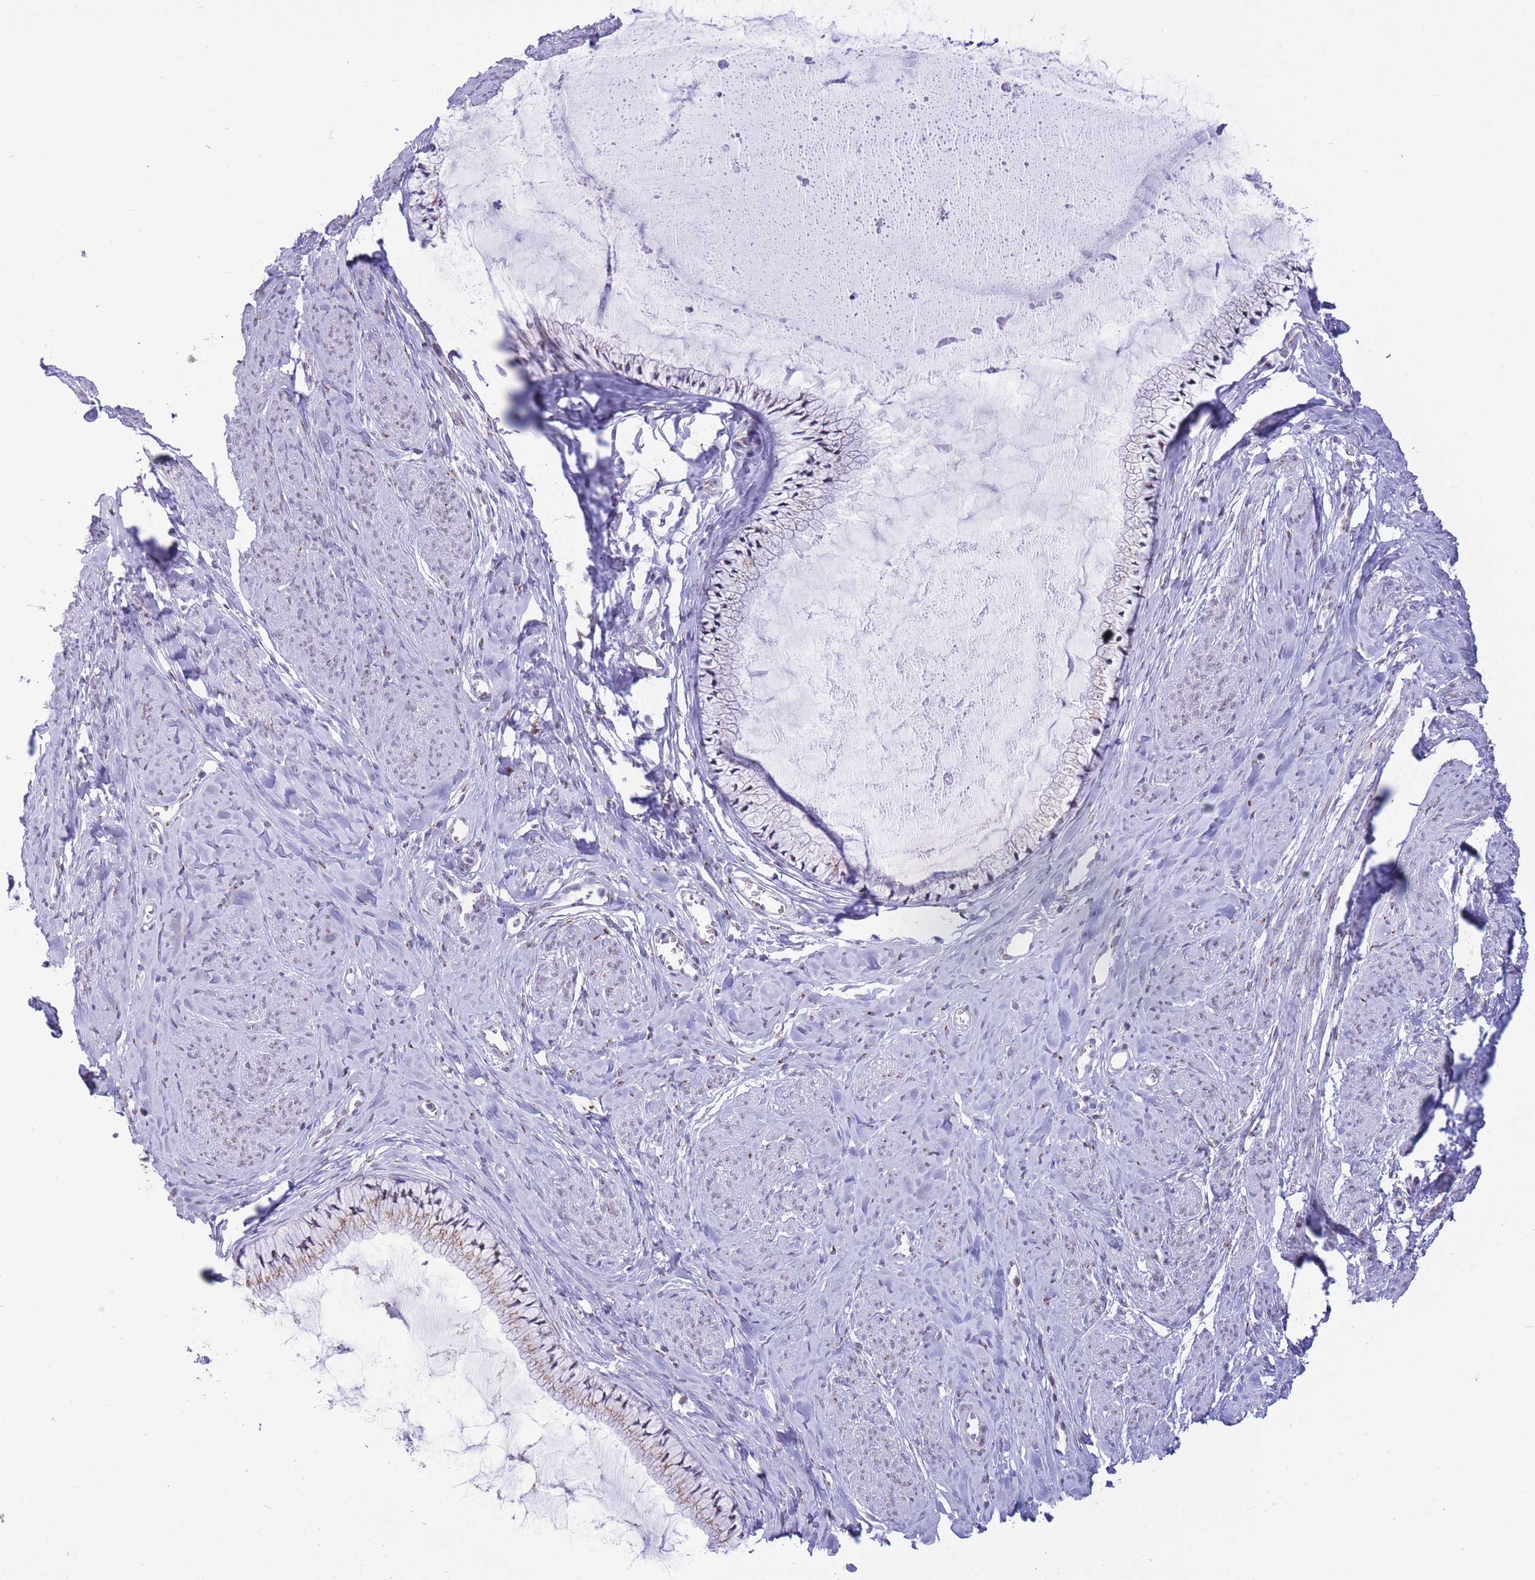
{"staining": {"intensity": "moderate", "quantity": "<25%", "location": "cytoplasmic/membranous,nuclear"}, "tissue": "cervix", "cell_type": "Glandular cells", "image_type": "normal", "snomed": [{"axis": "morphology", "description": "Normal tissue, NOS"}, {"axis": "topography", "description": "Cervix"}], "caption": "A low amount of moderate cytoplasmic/membranous,nuclear staining is identified in about <25% of glandular cells in benign cervix.", "gene": "INO80C", "patient": {"sex": "female", "age": 42}}